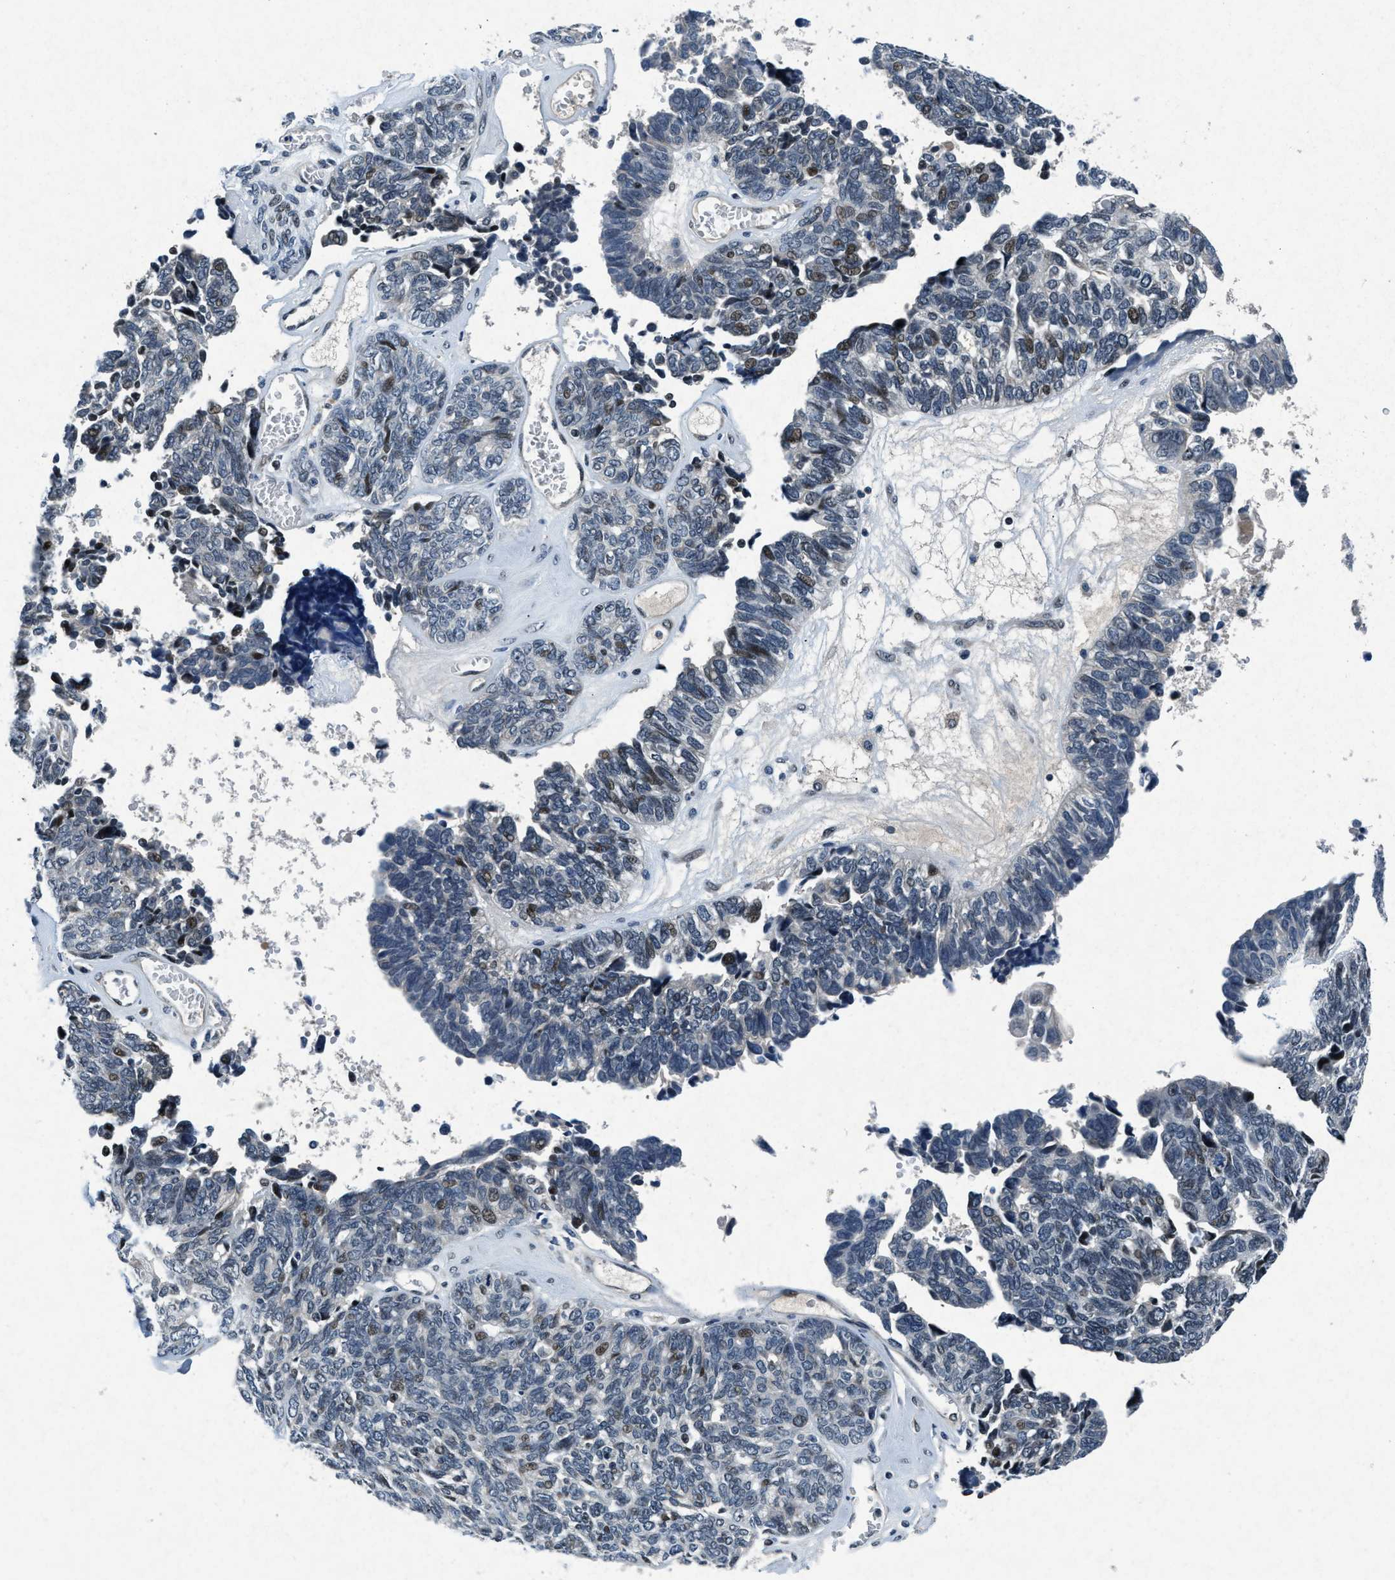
{"staining": {"intensity": "weak", "quantity": "<25%", "location": "nuclear"}, "tissue": "ovarian cancer", "cell_type": "Tumor cells", "image_type": "cancer", "snomed": [{"axis": "morphology", "description": "Cystadenocarcinoma, serous, NOS"}, {"axis": "topography", "description": "Ovary"}], "caption": "Tumor cells show no significant protein positivity in ovarian serous cystadenocarcinoma.", "gene": "PHLDA1", "patient": {"sex": "female", "age": 79}}